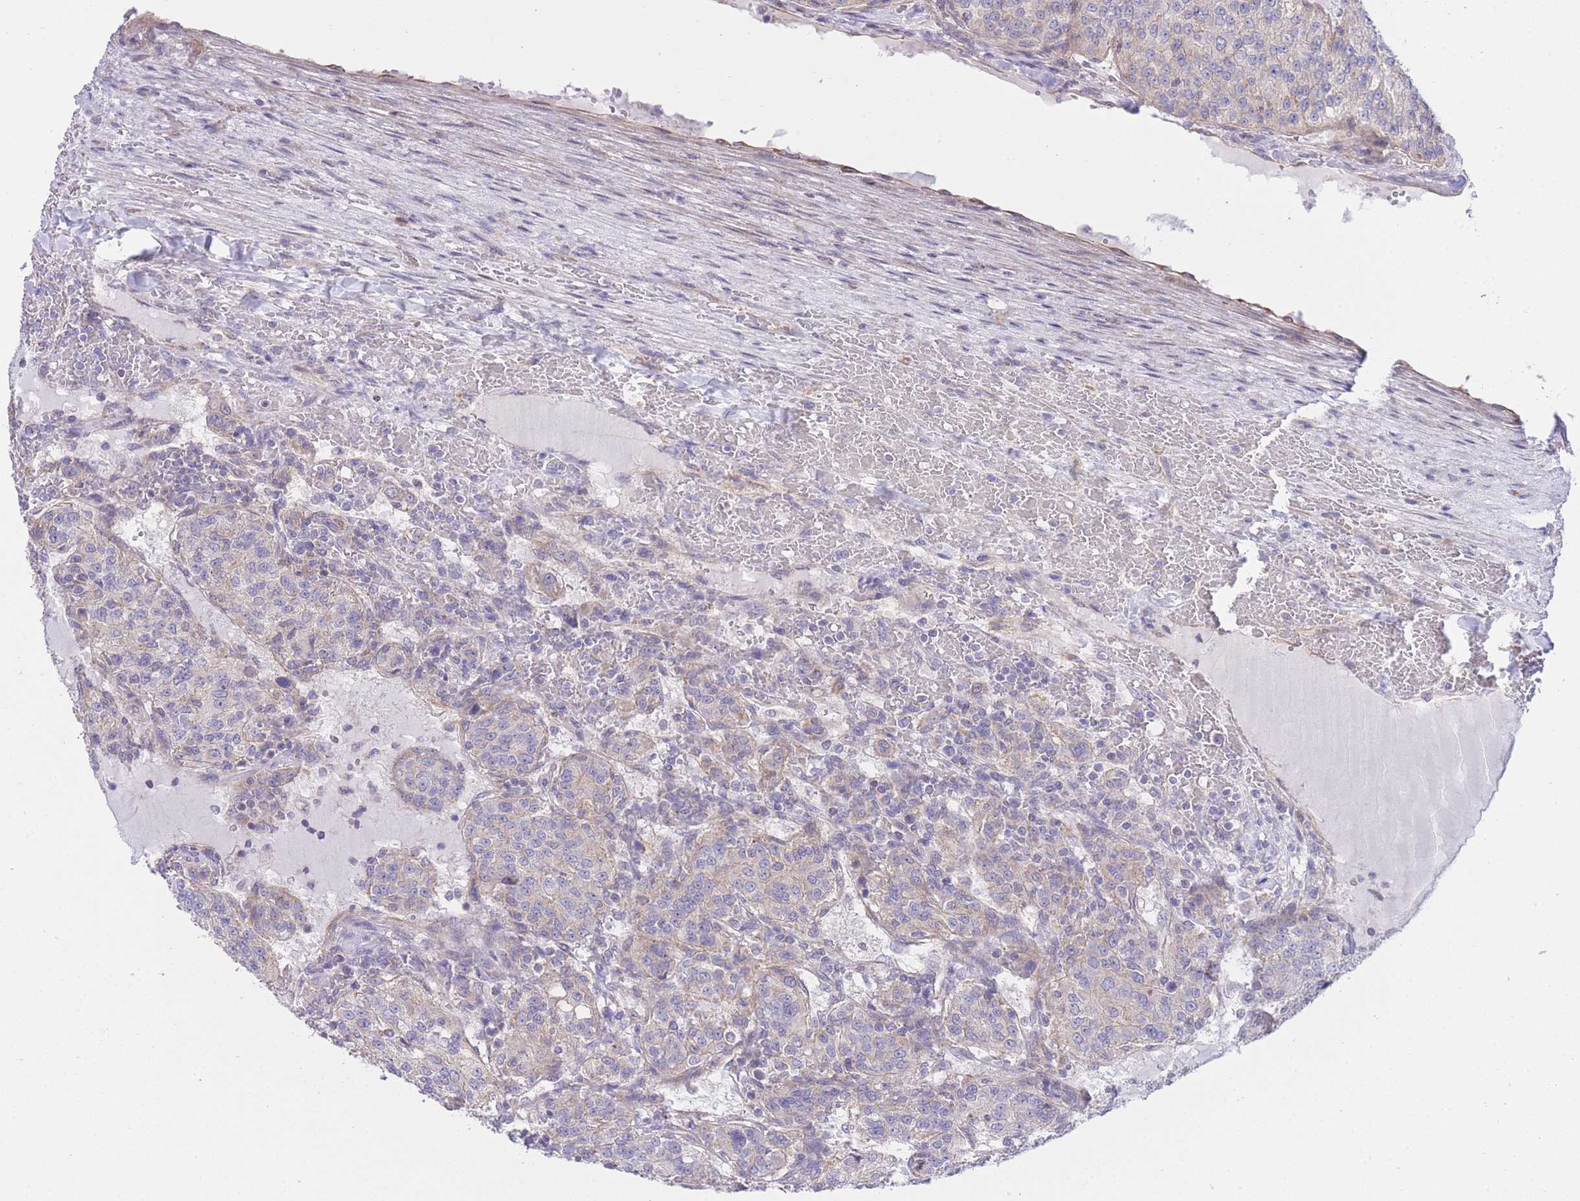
{"staining": {"intensity": "weak", "quantity": "<25%", "location": "cytoplasmic/membranous"}, "tissue": "renal cancer", "cell_type": "Tumor cells", "image_type": "cancer", "snomed": [{"axis": "morphology", "description": "Adenocarcinoma, NOS"}, {"axis": "topography", "description": "Kidney"}], "caption": "Protein analysis of adenocarcinoma (renal) reveals no significant staining in tumor cells.", "gene": "CTBP1", "patient": {"sex": "female", "age": 63}}